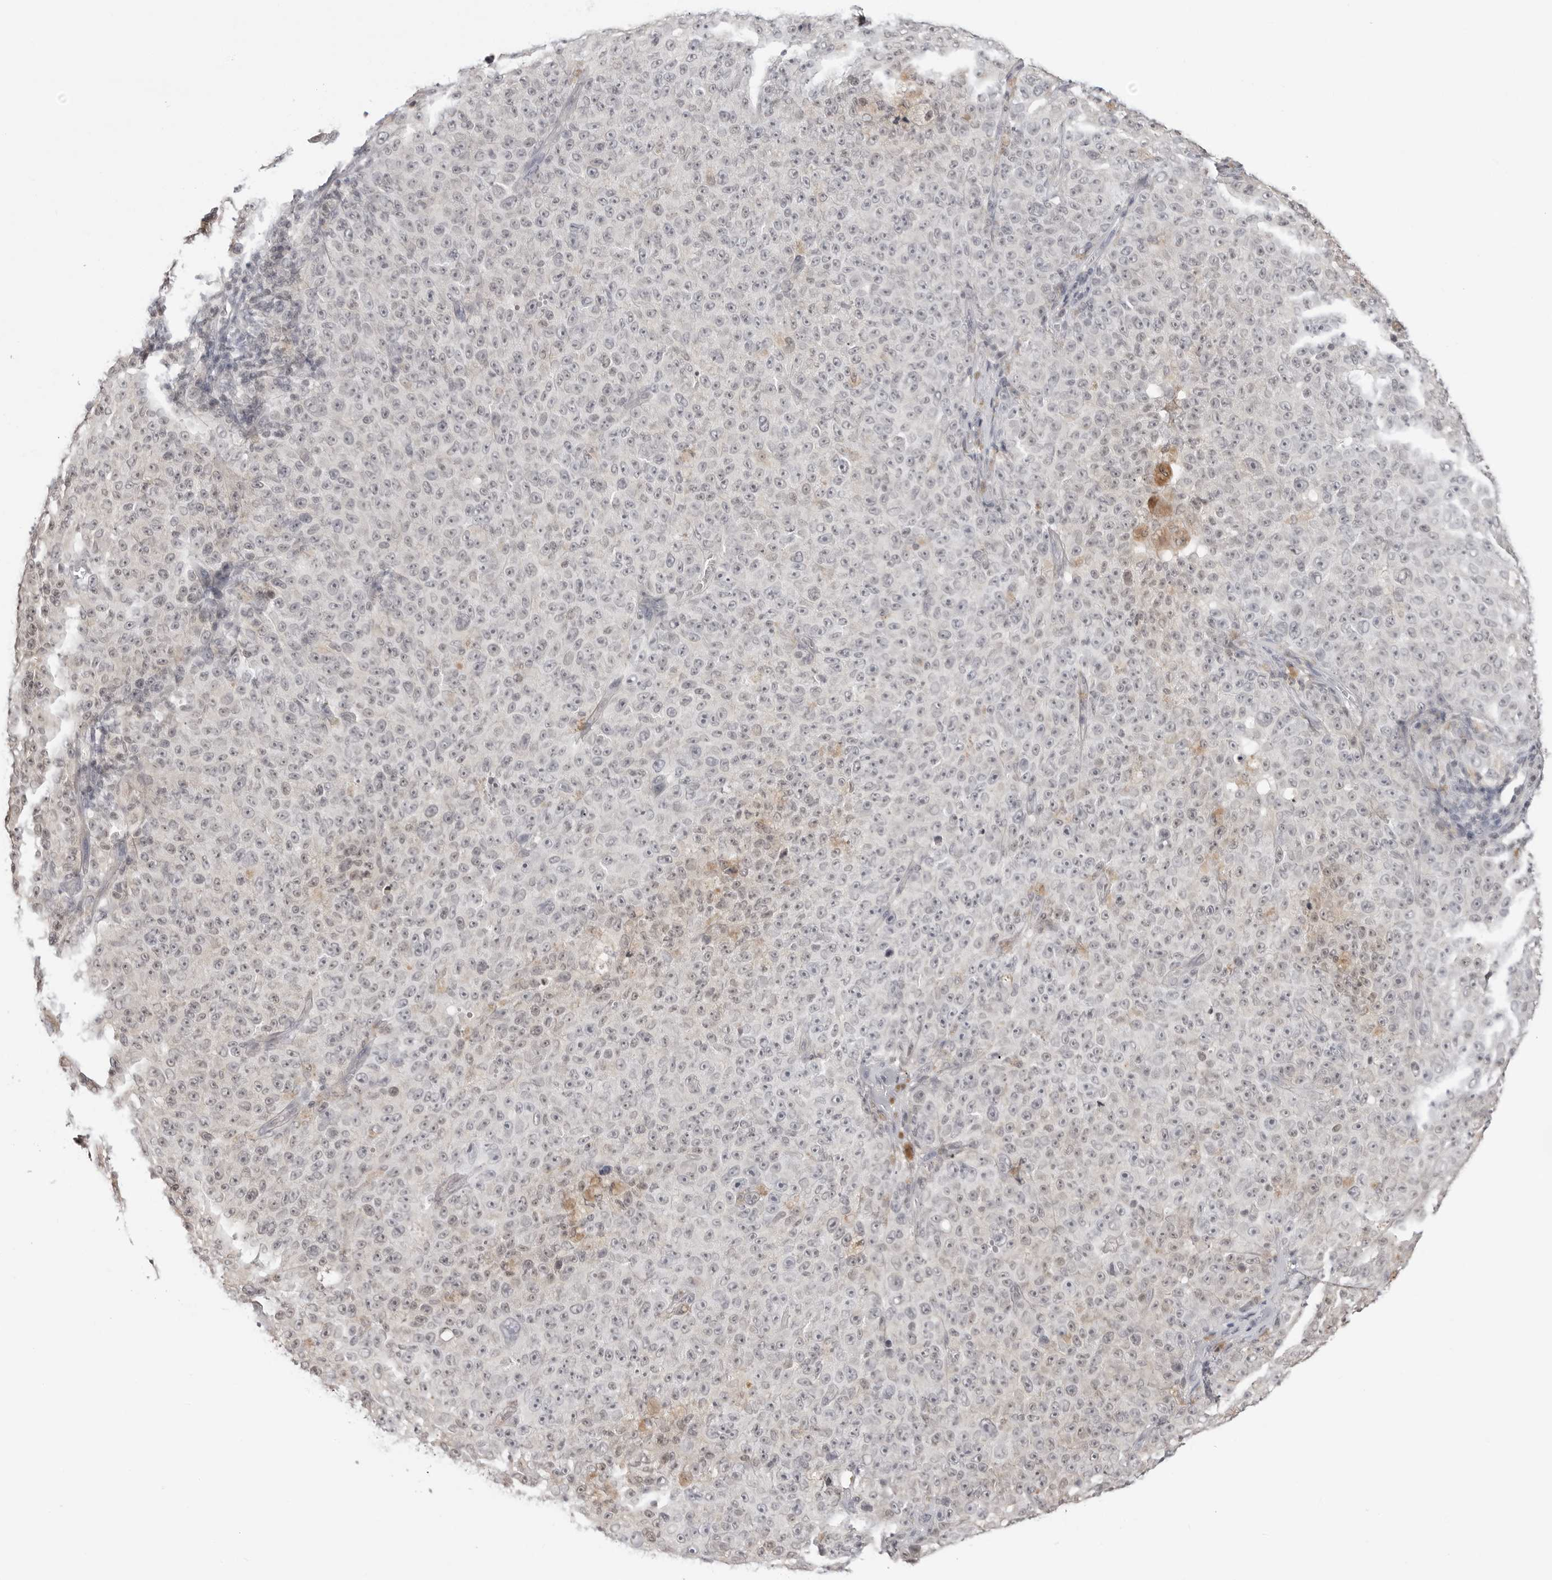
{"staining": {"intensity": "negative", "quantity": "none", "location": "none"}, "tissue": "melanoma", "cell_type": "Tumor cells", "image_type": "cancer", "snomed": [{"axis": "morphology", "description": "Malignant melanoma, NOS"}, {"axis": "topography", "description": "Skin"}], "caption": "The immunohistochemistry (IHC) image has no significant staining in tumor cells of melanoma tissue.", "gene": "YWHAG", "patient": {"sex": "female", "age": 82}}